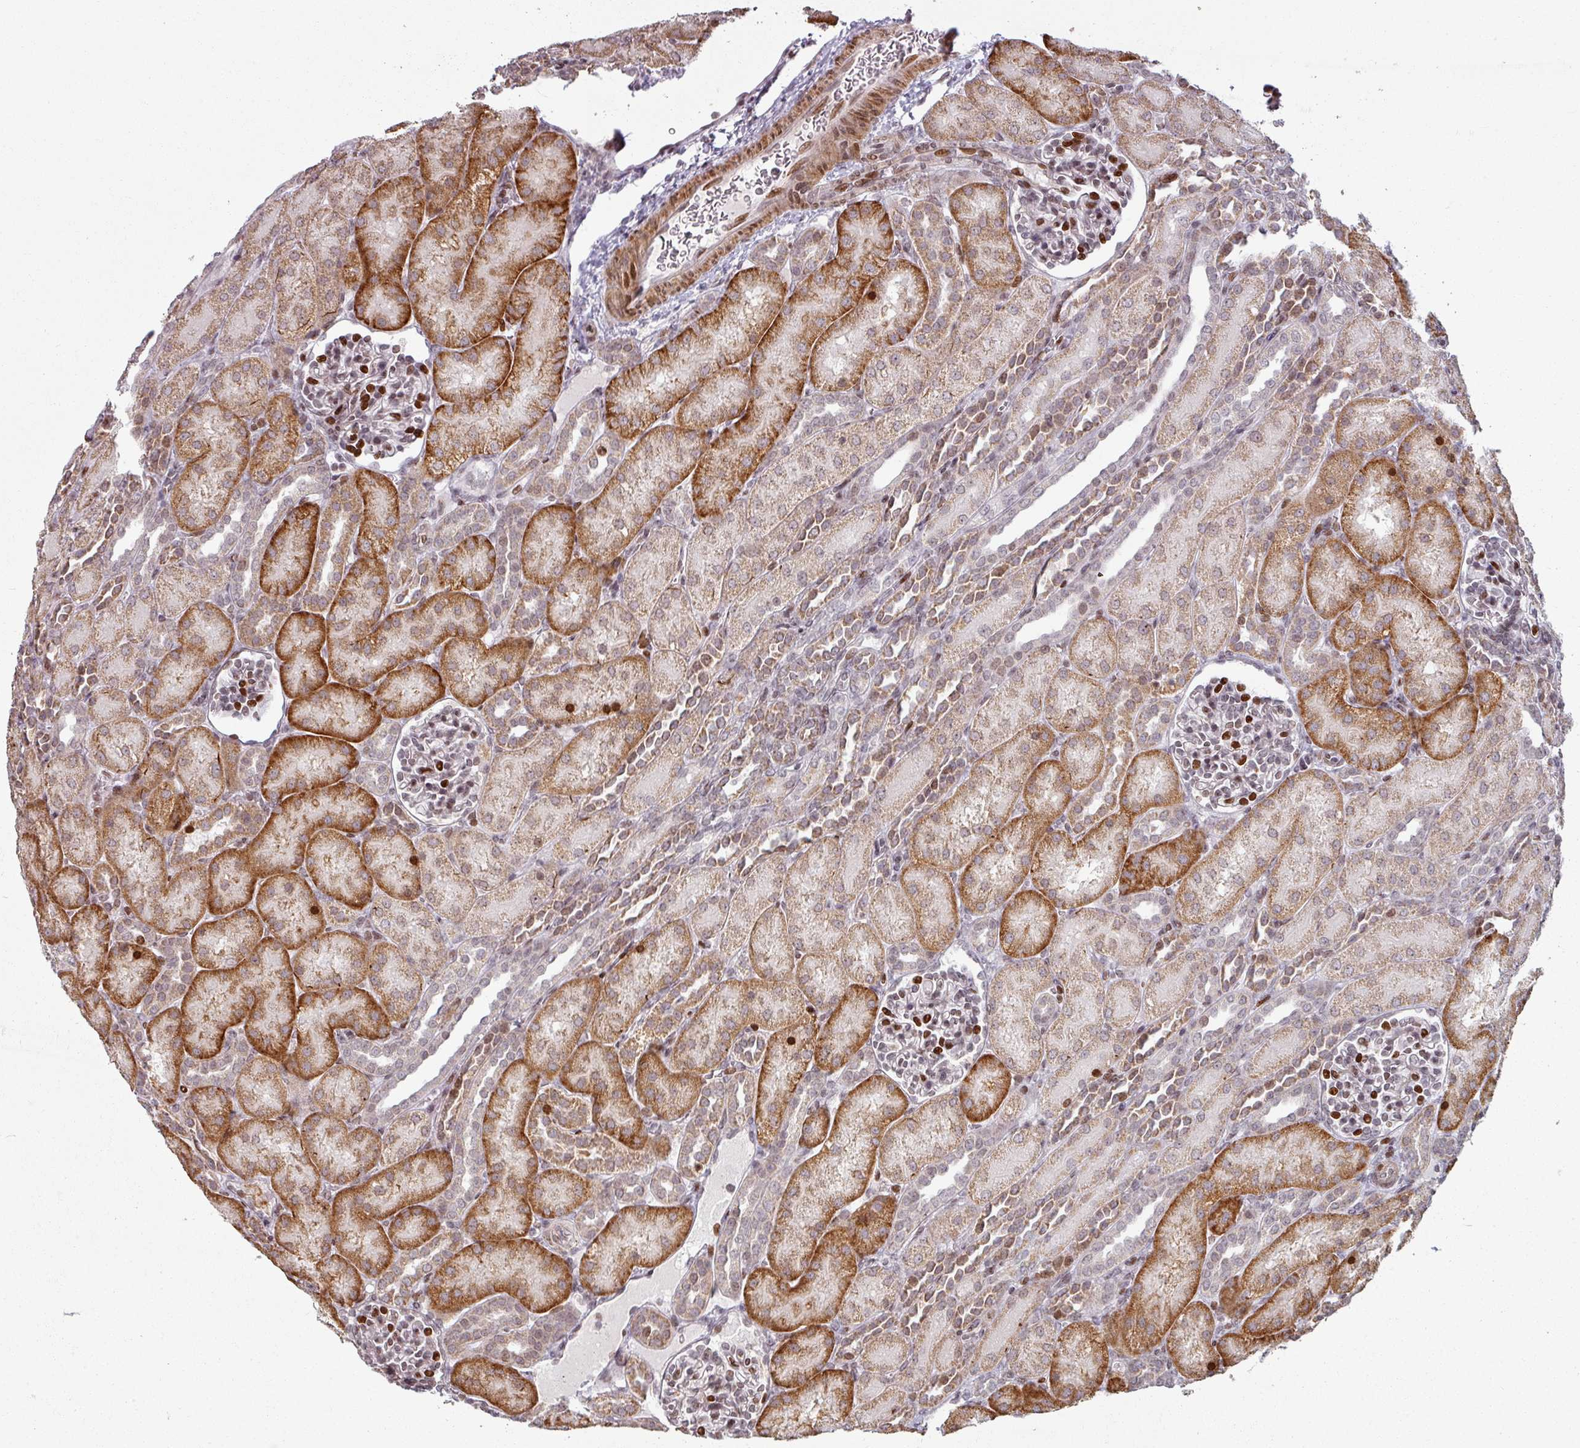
{"staining": {"intensity": "strong", "quantity": "25%-75%", "location": "nuclear"}, "tissue": "kidney", "cell_type": "Cells in glomeruli", "image_type": "normal", "snomed": [{"axis": "morphology", "description": "Normal tissue, NOS"}, {"axis": "topography", "description": "Kidney"}], "caption": "Kidney stained with a brown dye shows strong nuclear positive staining in about 25%-75% of cells in glomeruli.", "gene": "NCOR1", "patient": {"sex": "male", "age": 1}}